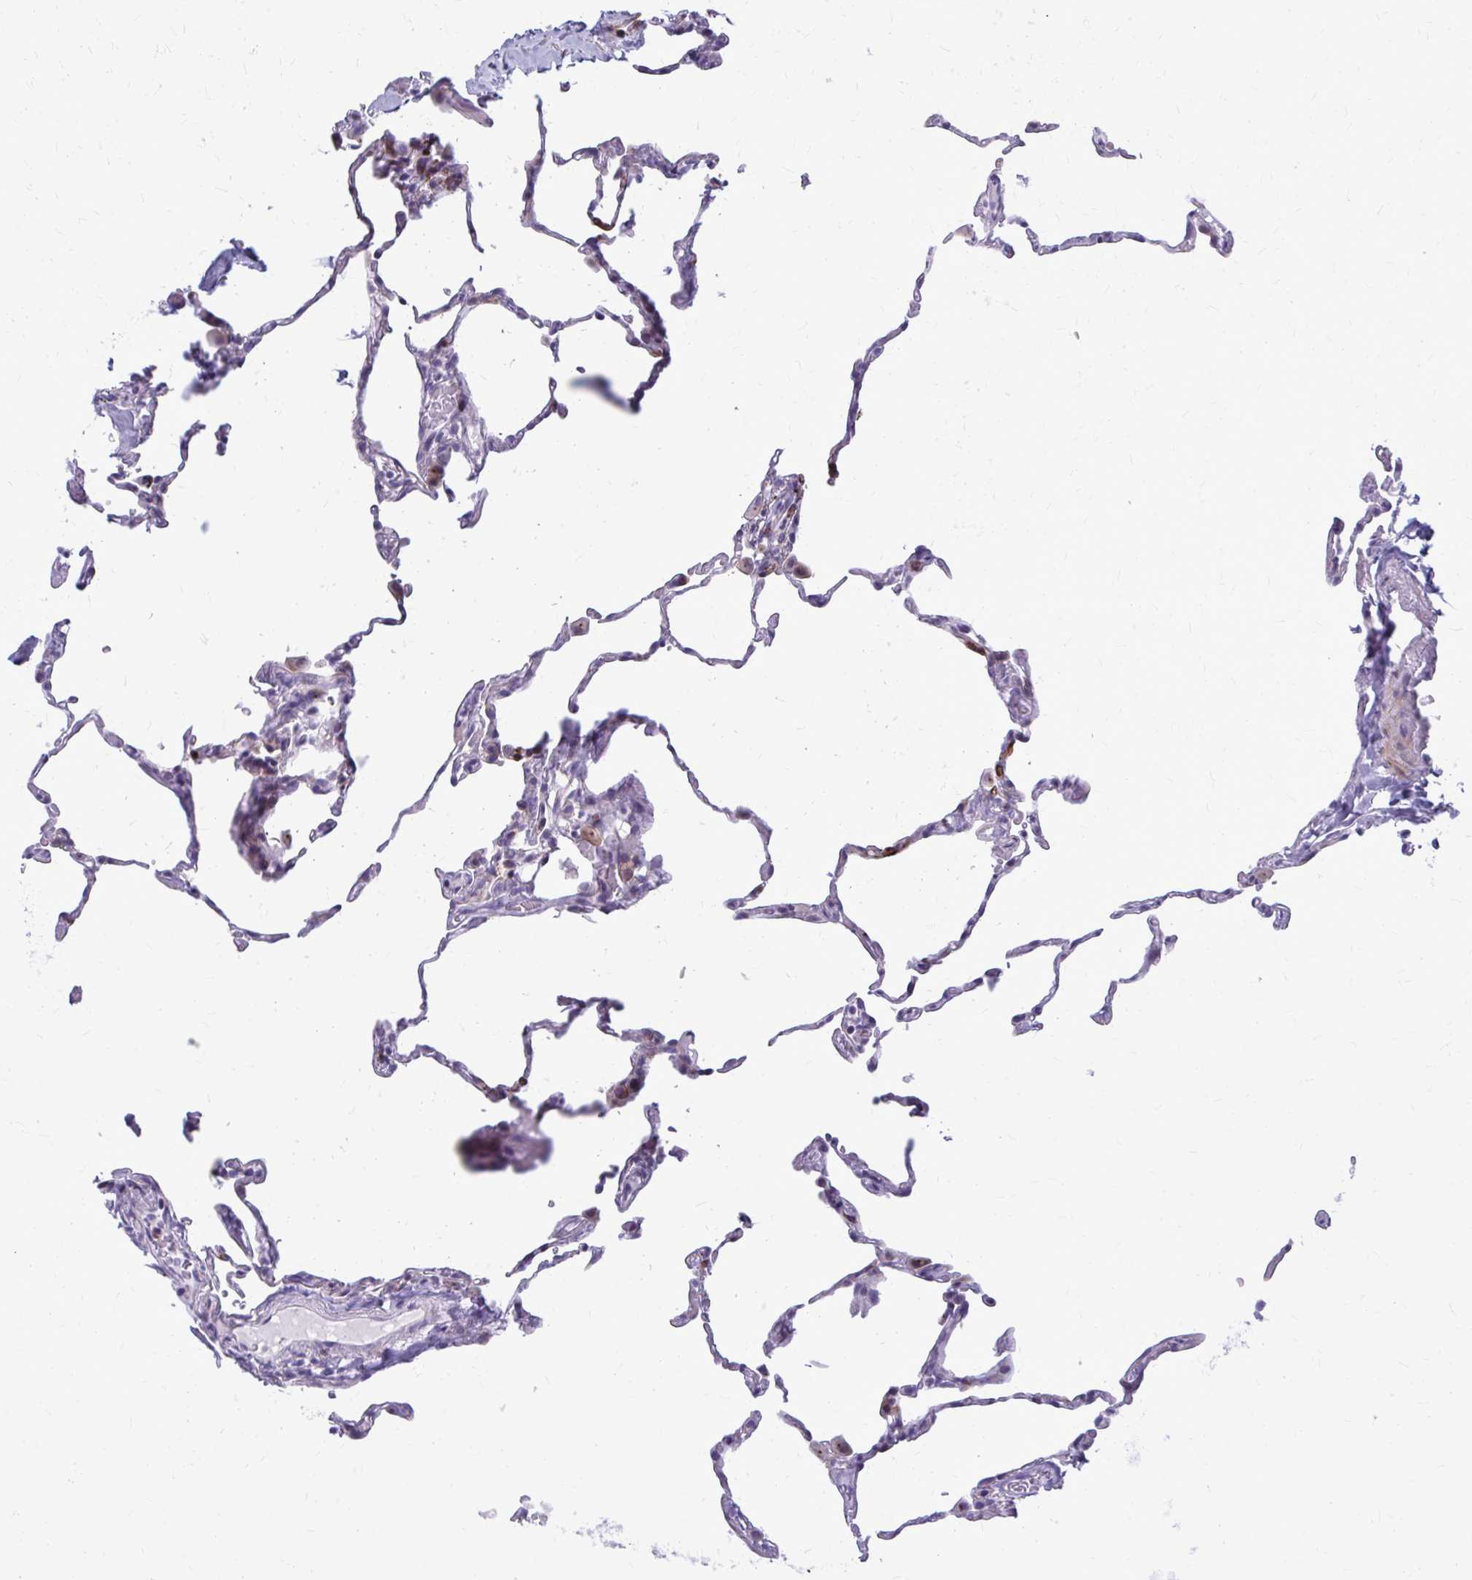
{"staining": {"intensity": "moderate", "quantity": "<25%", "location": "cytoplasmic/membranous"}, "tissue": "lung", "cell_type": "Alveolar cells", "image_type": "normal", "snomed": [{"axis": "morphology", "description": "Normal tissue, NOS"}, {"axis": "topography", "description": "Lung"}], "caption": "A high-resolution image shows immunohistochemistry (IHC) staining of normal lung, which shows moderate cytoplasmic/membranous expression in approximately <25% of alveolar cells.", "gene": "PEDS1", "patient": {"sex": "female", "age": 57}}